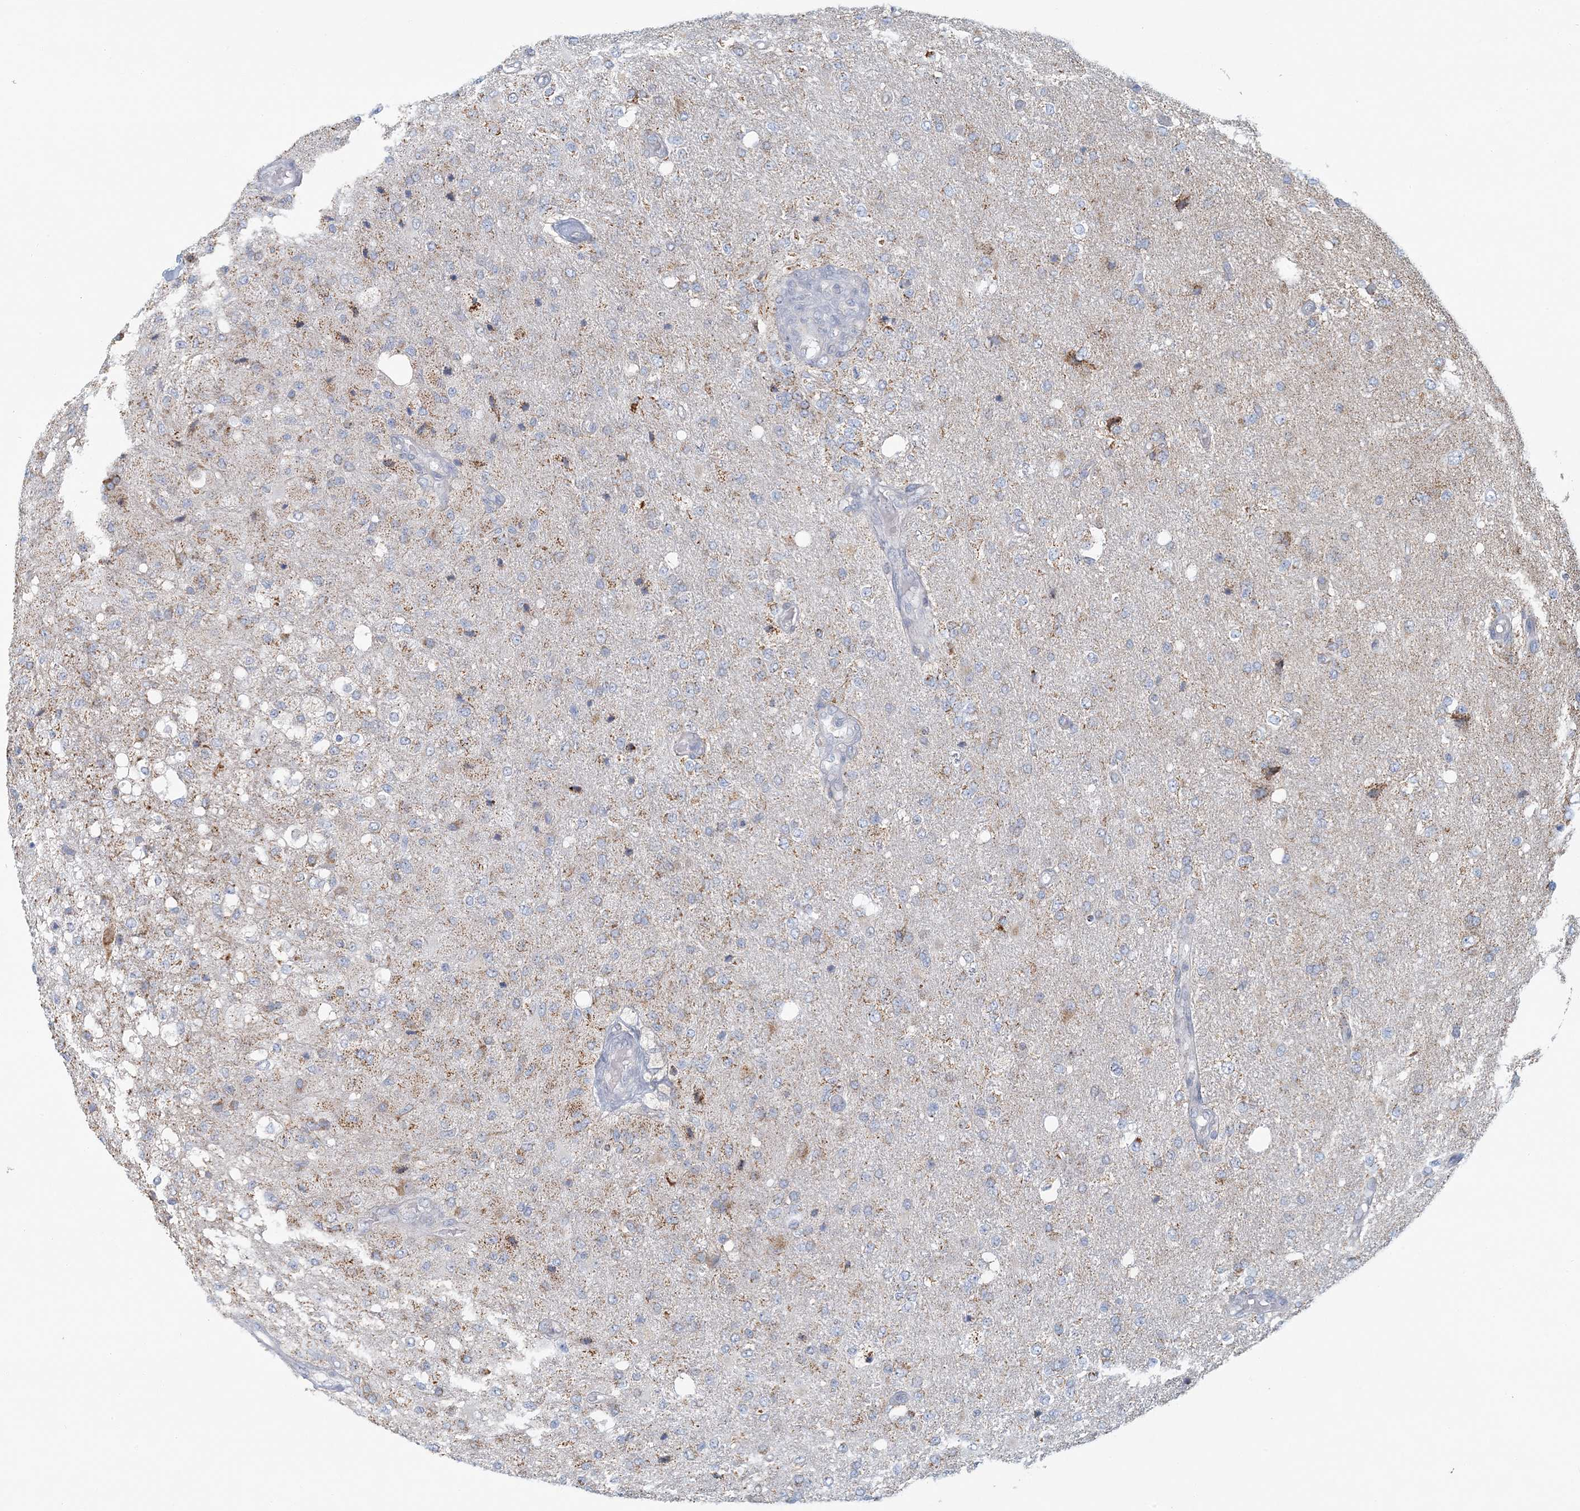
{"staining": {"intensity": "weak", "quantity": "25%-75%", "location": "cytoplasmic/membranous"}, "tissue": "glioma", "cell_type": "Tumor cells", "image_type": "cancer", "snomed": [{"axis": "morphology", "description": "Normal tissue, NOS"}, {"axis": "morphology", "description": "Glioma, malignant, High grade"}, {"axis": "topography", "description": "Cerebral cortex"}], "caption": "Immunohistochemistry (IHC) micrograph of neoplastic tissue: glioma stained using immunohistochemistry (IHC) reveals low levels of weak protein expression localized specifically in the cytoplasmic/membranous of tumor cells, appearing as a cytoplasmic/membranous brown color.", "gene": "BDH1", "patient": {"sex": "male", "age": 77}}